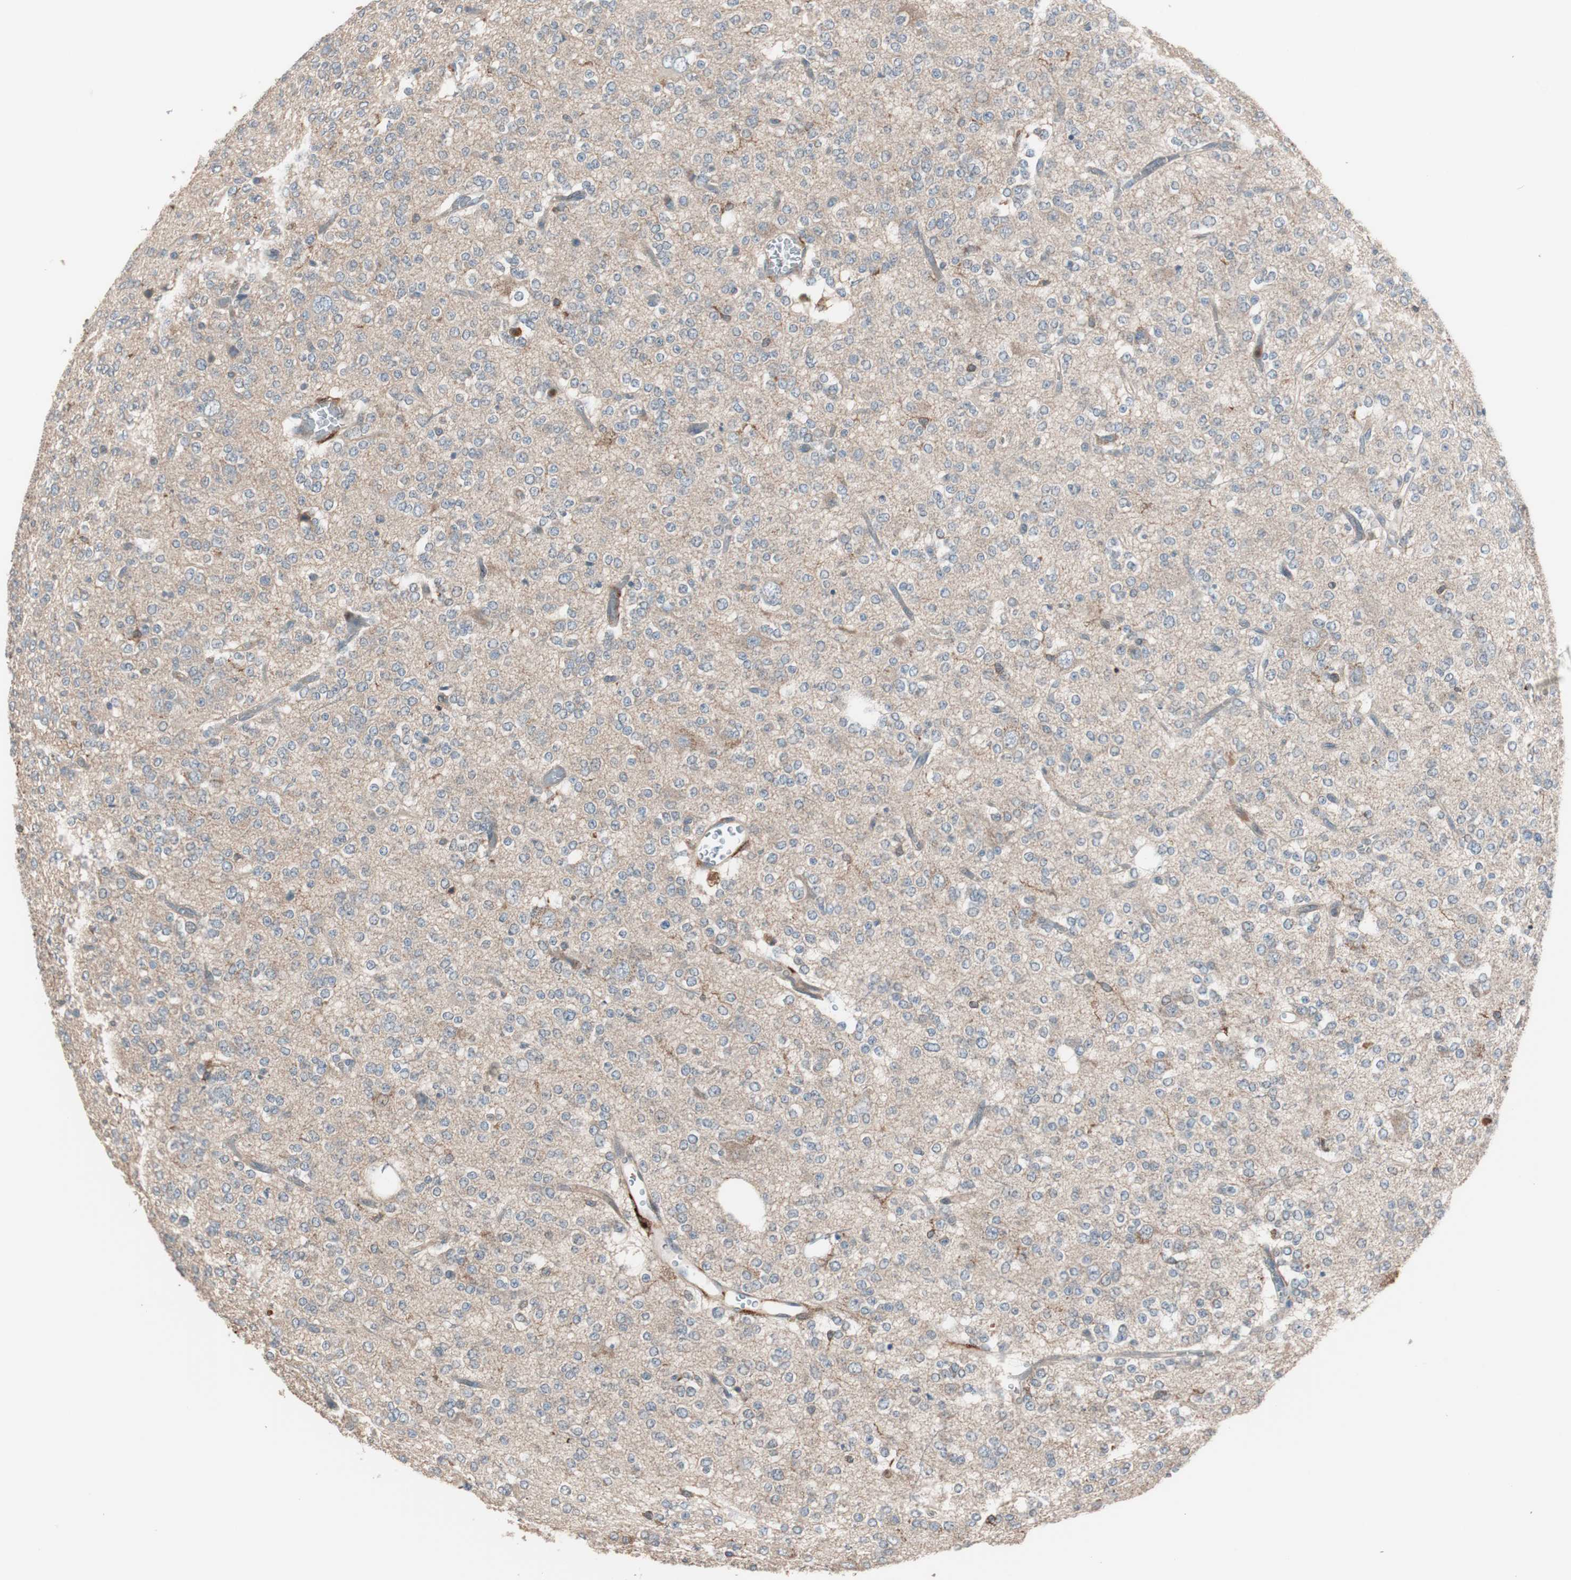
{"staining": {"intensity": "weak", "quantity": ">75%", "location": "cytoplasmic/membranous"}, "tissue": "glioma", "cell_type": "Tumor cells", "image_type": "cancer", "snomed": [{"axis": "morphology", "description": "Glioma, malignant, Low grade"}, {"axis": "topography", "description": "Brain"}], "caption": "This is an image of IHC staining of malignant low-grade glioma, which shows weak expression in the cytoplasmic/membranous of tumor cells.", "gene": "STAB1", "patient": {"sex": "male", "age": 38}}